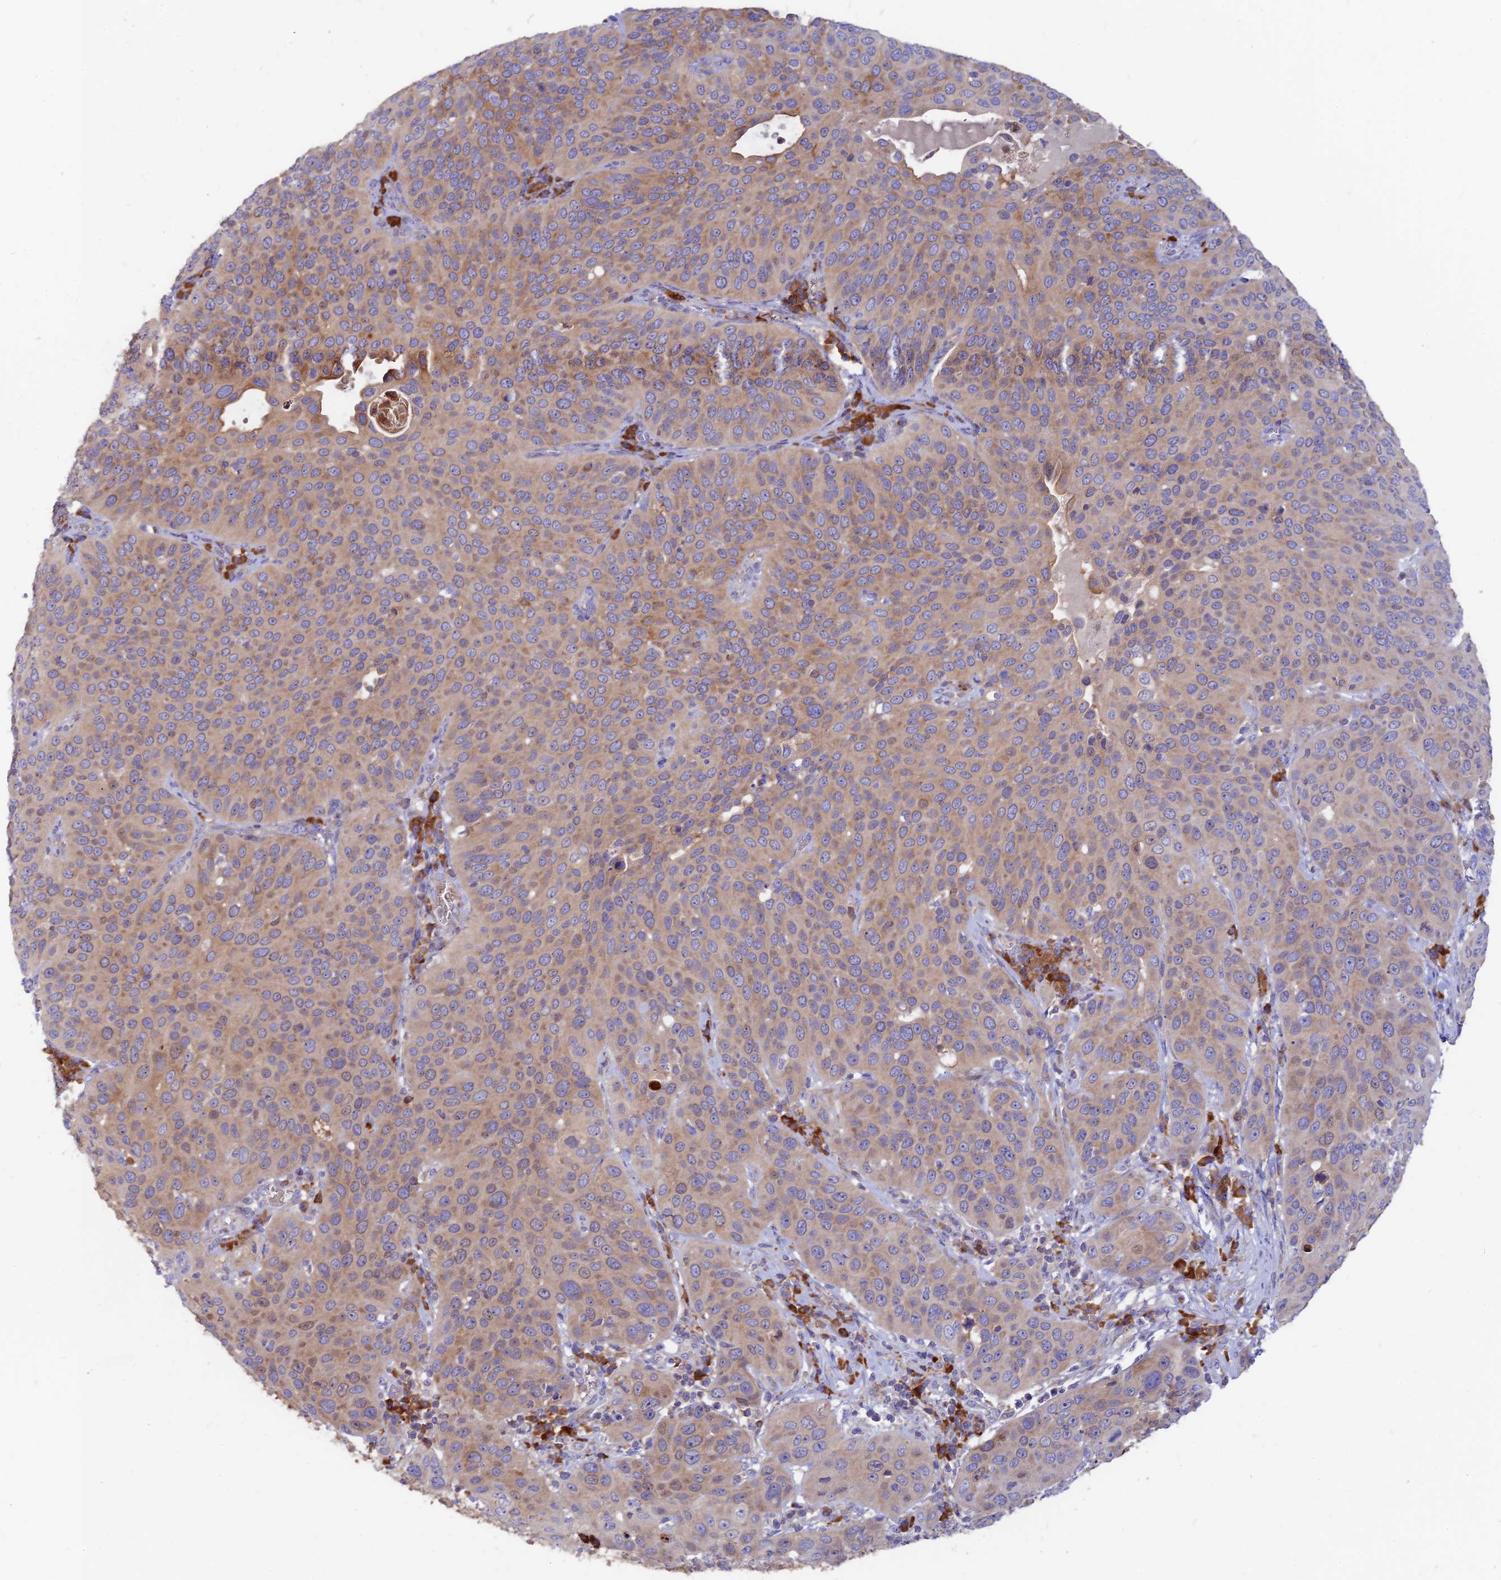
{"staining": {"intensity": "weak", "quantity": ">75%", "location": "cytoplasmic/membranous"}, "tissue": "cervical cancer", "cell_type": "Tumor cells", "image_type": "cancer", "snomed": [{"axis": "morphology", "description": "Squamous cell carcinoma, NOS"}, {"axis": "topography", "description": "Cervix"}], "caption": "This micrograph demonstrates immunohistochemistry (IHC) staining of human cervical cancer (squamous cell carcinoma), with low weak cytoplasmic/membranous positivity in about >75% of tumor cells.", "gene": "DENND2D", "patient": {"sex": "female", "age": 36}}